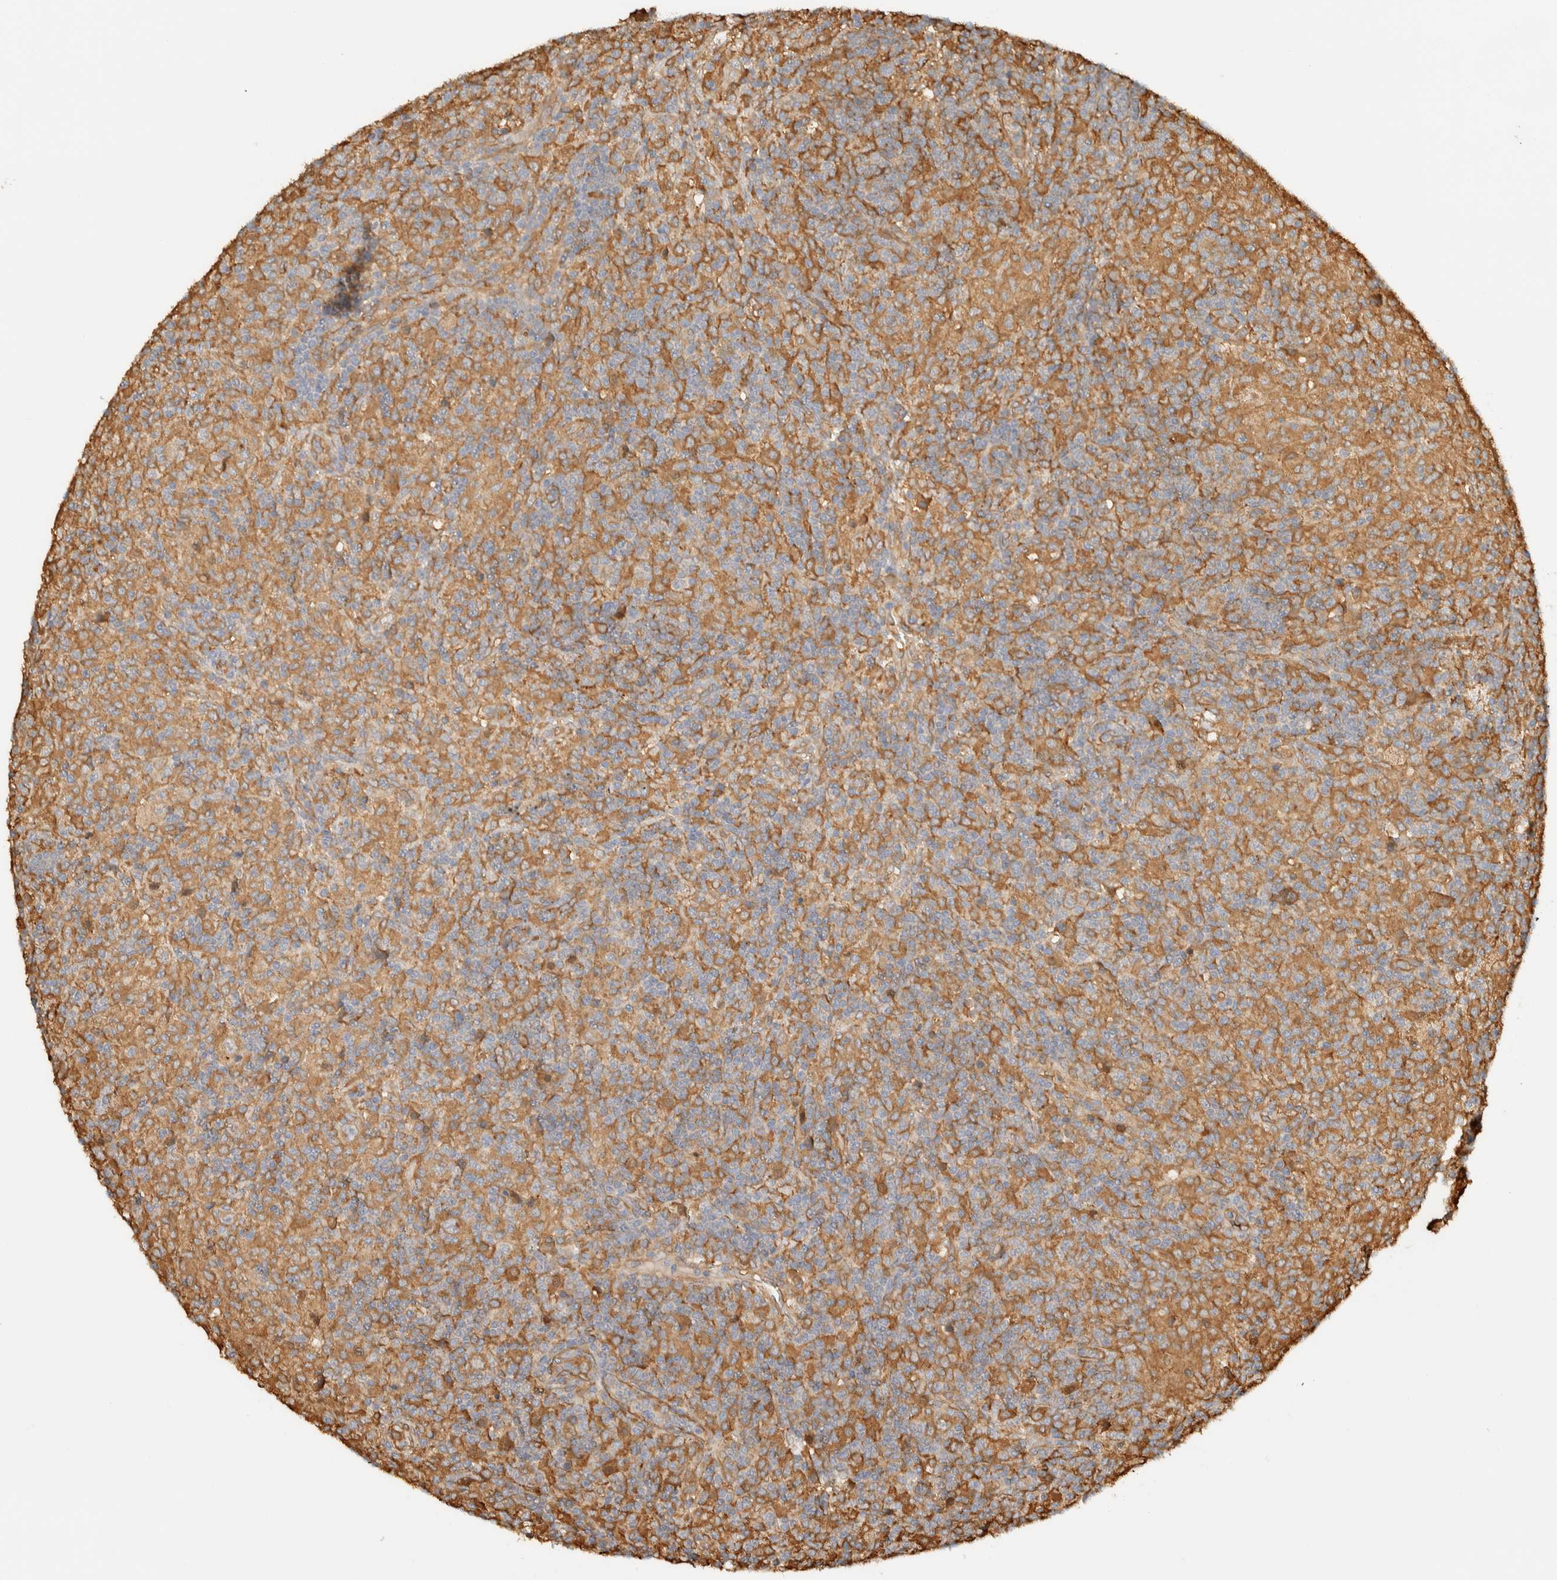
{"staining": {"intensity": "negative", "quantity": "none", "location": "none"}, "tissue": "lymphoma", "cell_type": "Tumor cells", "image_type": "cancer", "snomed": [{"axis": "morphology", "description": "Hodgkin's disease, NOS"}, {"axis": "topography", "description": "Lymph node"}], "caption": "Immunohistochemical staining of lymphoma shows no significant expression in tumor cells. (DAB IHC, high magnification).", "gene": "TMEM192", "patient": {"sex": "male", "age": 70}}